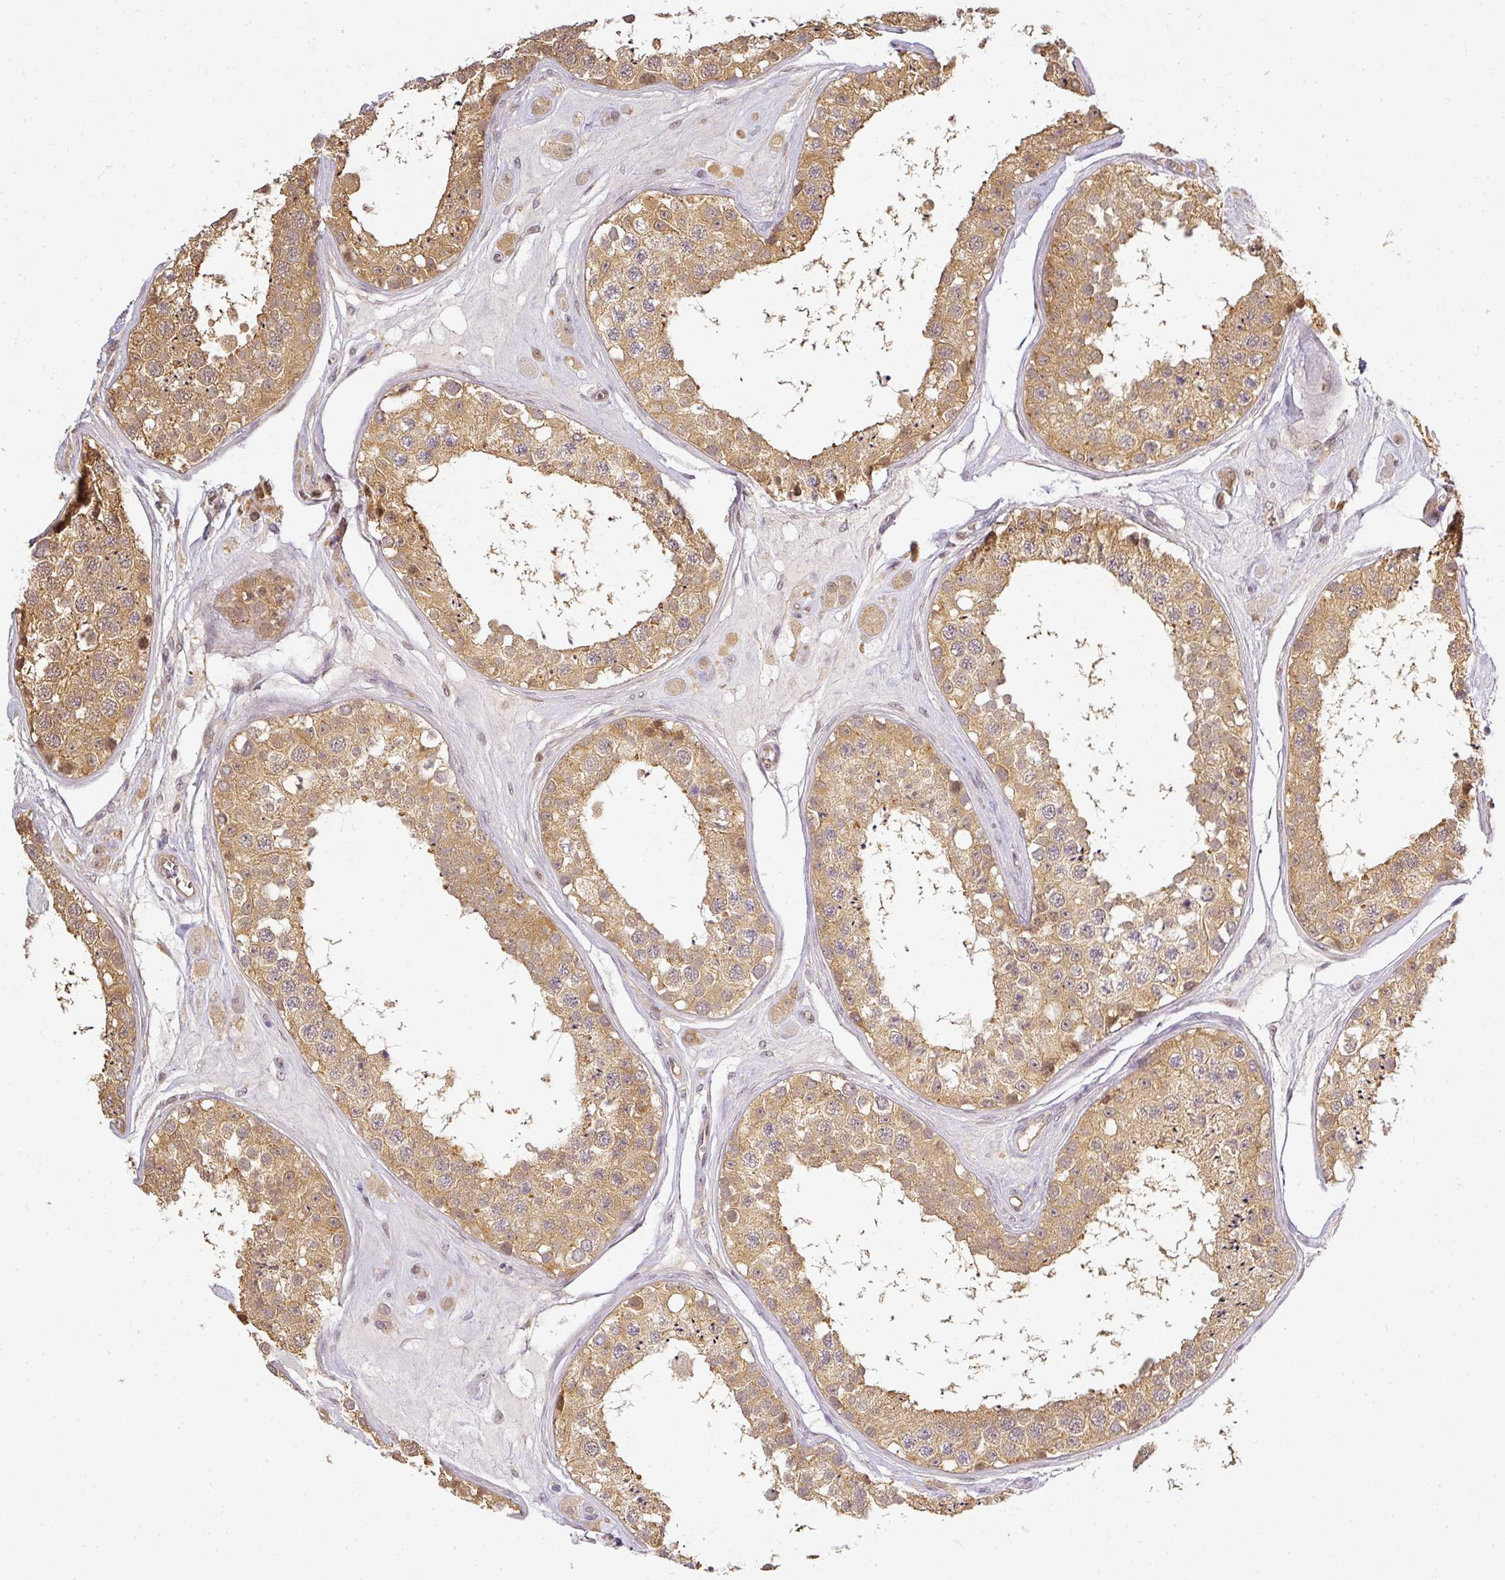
{"staining": {"intensity": "moderate", "quantity": ">75%", "location": "cytoplasmic/membranous"}, "tissue": "testis", "cell_type": "Cells in seminiferous ducts", "image_type": "normal", "snomed": [{"axis": "morphology", "description": "Normal tissue, NOS"}, {"axis": "topography", "description": "Testis"}], "caption": "Immunohistochemical staining of normal human testis displays >75% levels of moderate cytoplasmic/membranous protein staining in about >75% of cells in seminiferous ducts. Using DAB (3,3'-diaminobenzidine) (brown) and hematoxylin (blue) stains, captured at high magnification using brightfield microscopy.", "gene": "ANKRD18A", "patient": {"sex": "male", "age": 25}}